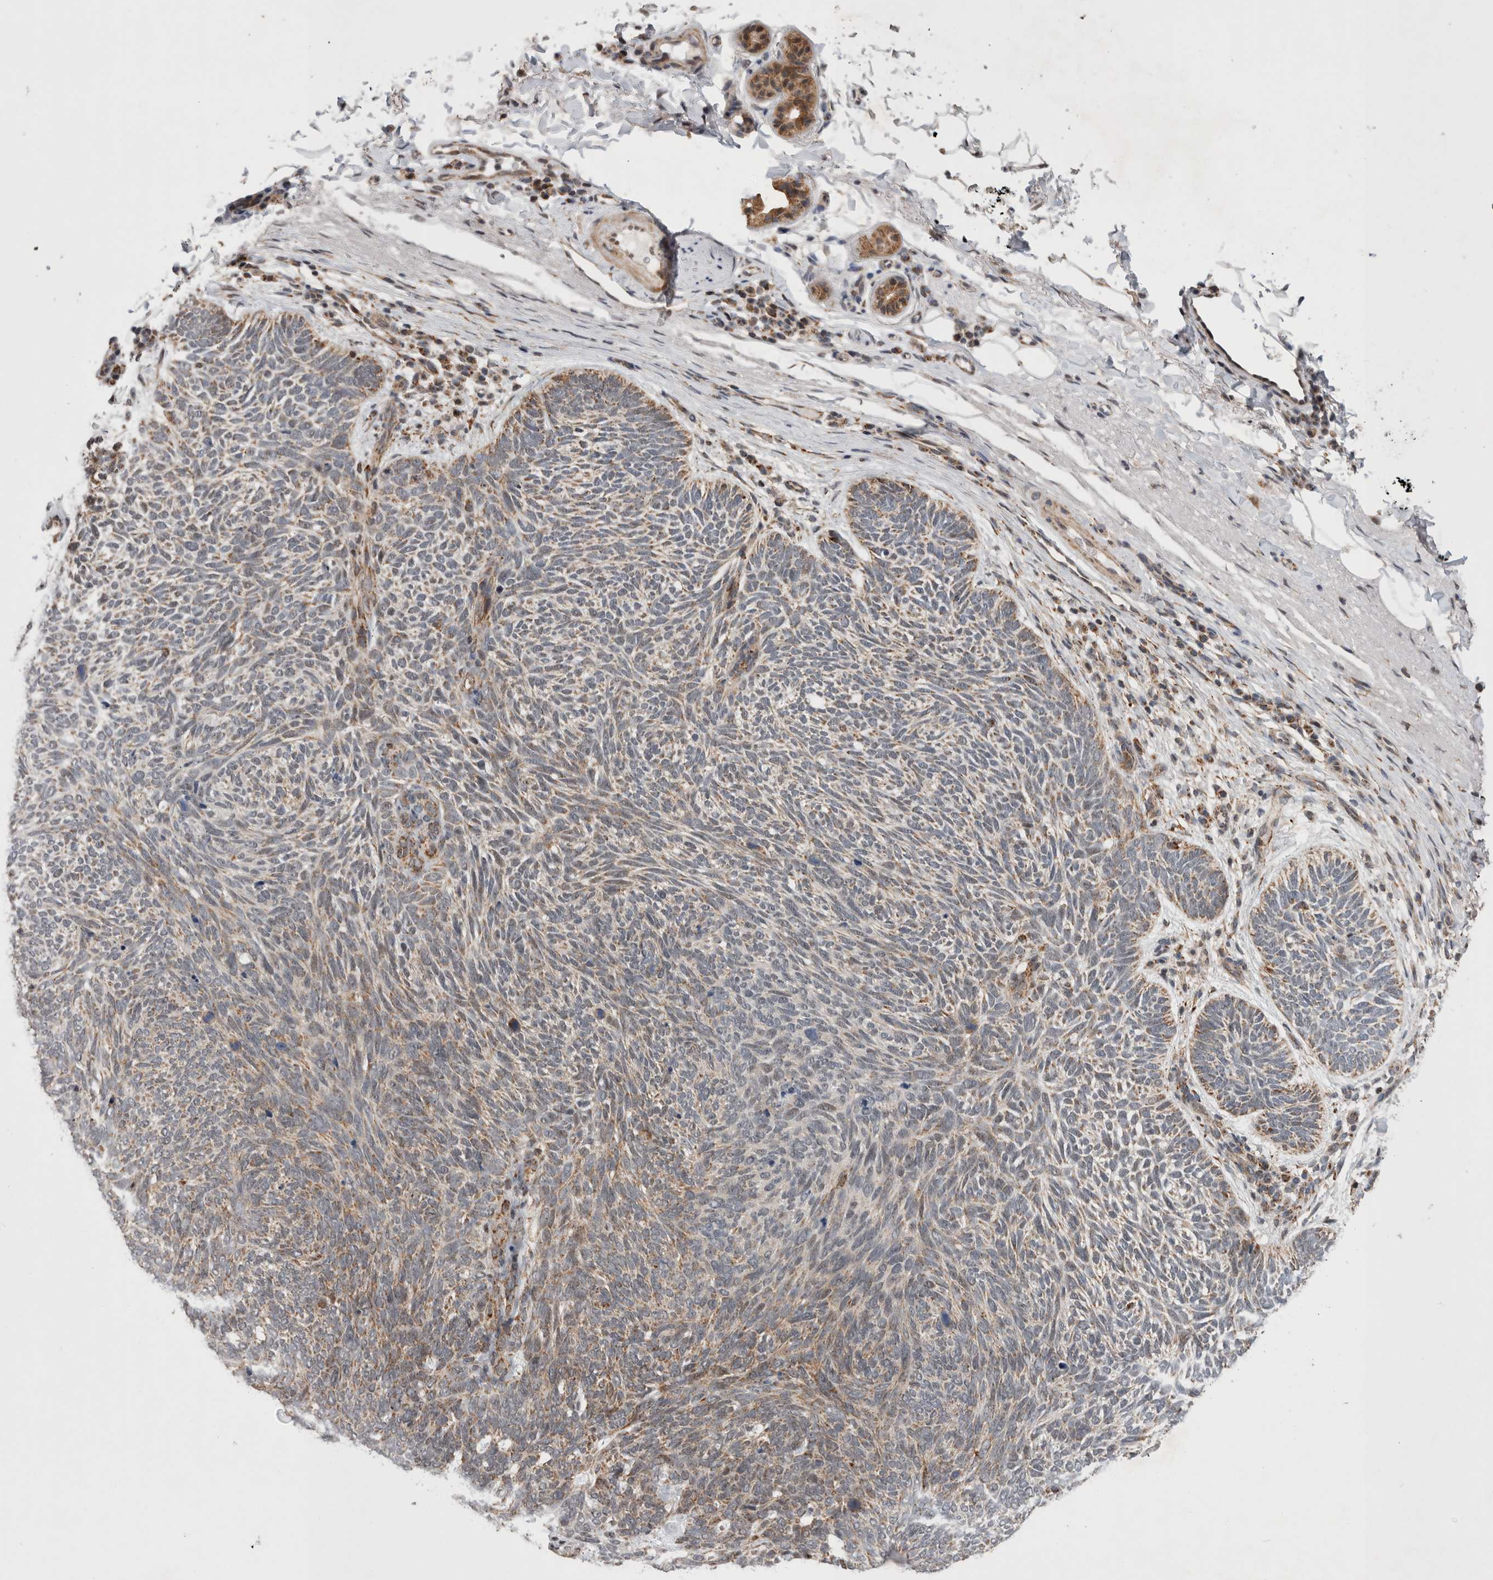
{"staining": {"intensity": "weak", "quantity": ">75%", "location": "cytoplasmic/membranous"}, "tissue": "skin cancer", "cell_type": "Tumor cells", "image_type": "cancer", "snomed": [{"axis": "morphology", "description": "Basal cell carcinoma"}, {"axis": "topography", "description": "Skin"}], "caption": "Immunohistochemical staining of human skin basal cell carcinoma demonstrates low levels of weak cytoplasmic/membranous positivity in about >75% of tumor cells. Nuclei are stained in blue.", "gene": "MRPL37", "patient": {"sex": "female", "age": 85}}